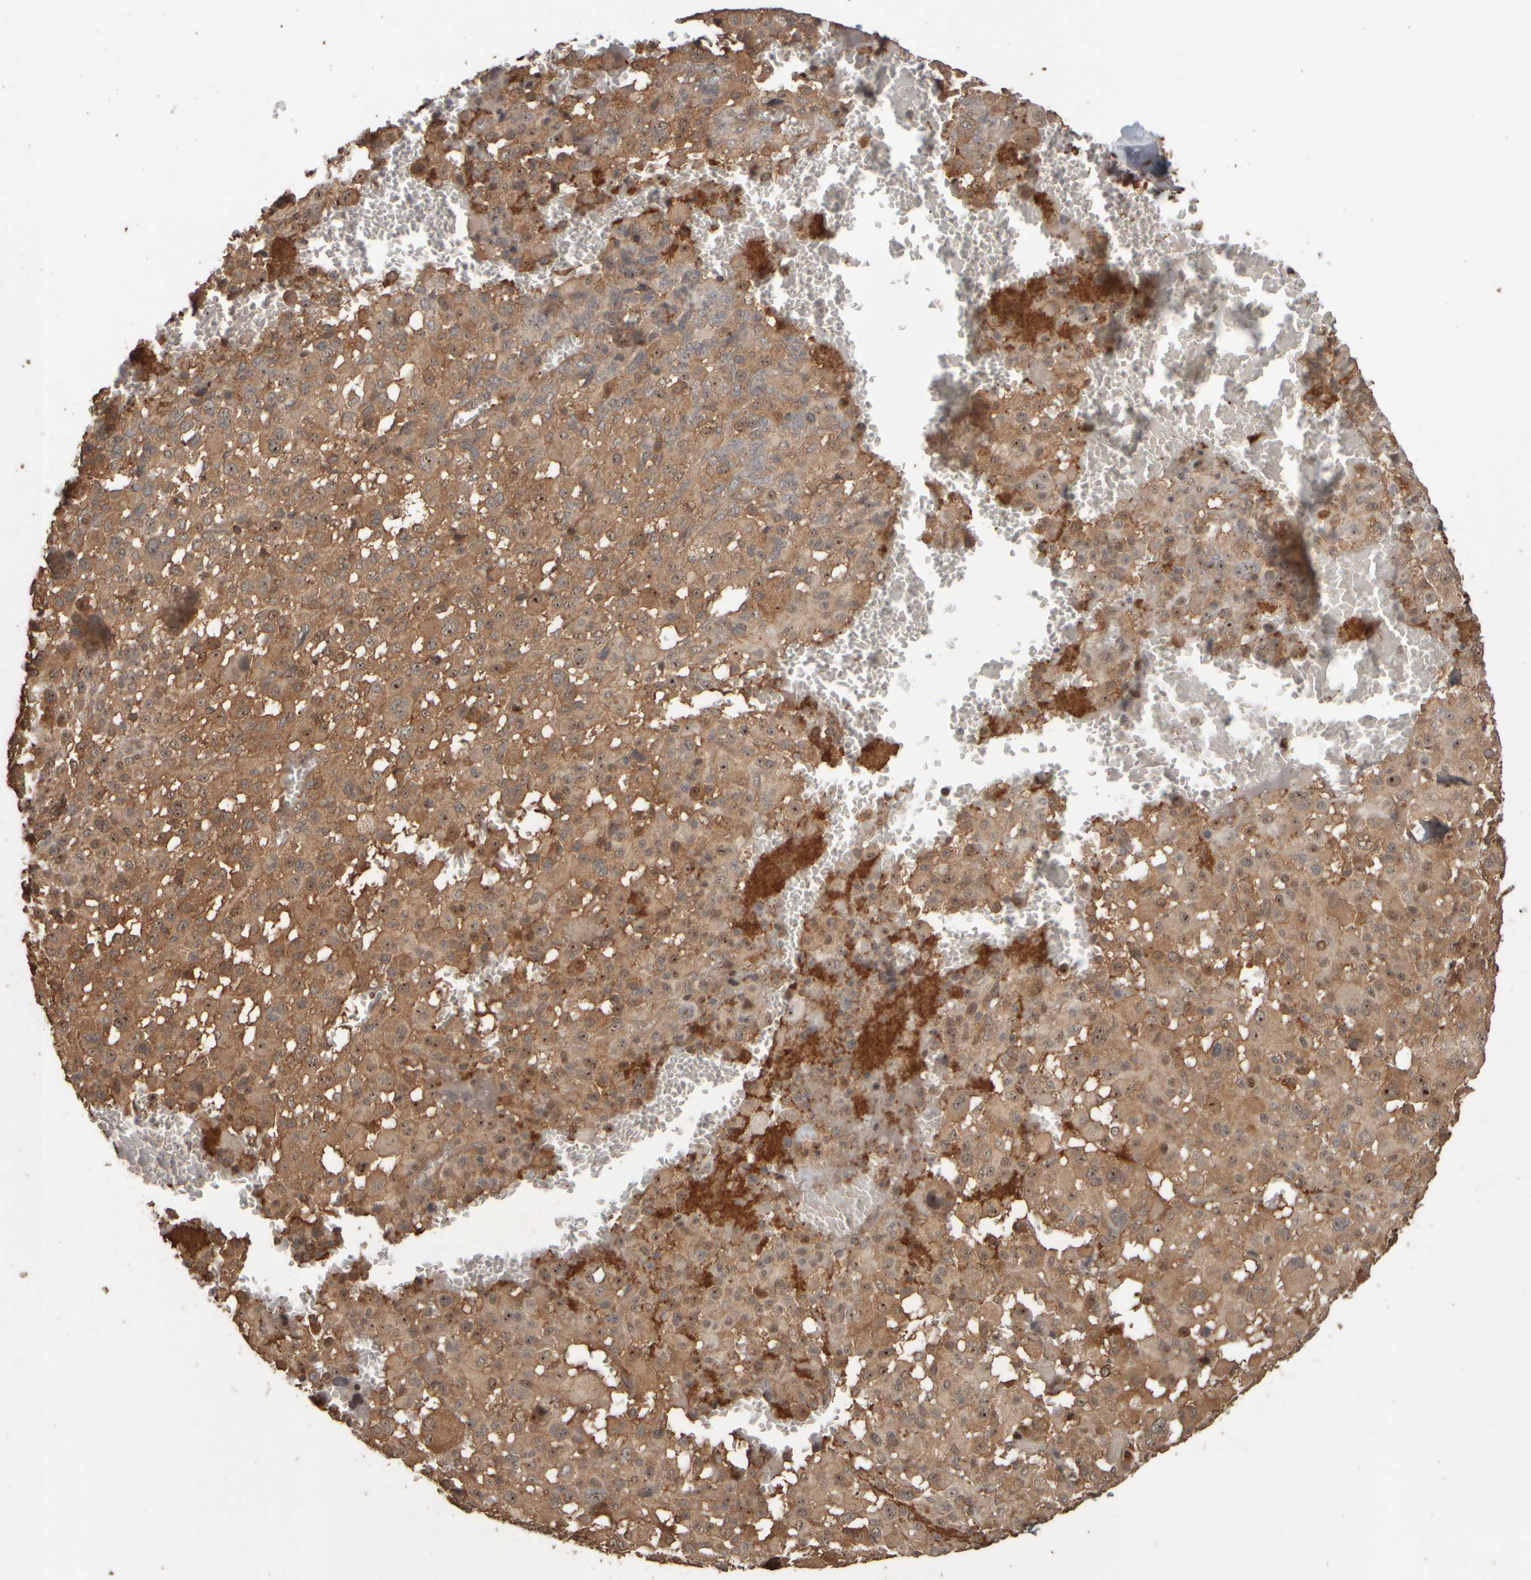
{"staining": {"intensity": "moderate", "quantity": ">75%", "location": "cytoplasmic/membranous,nuclear"}, "tissue": "melanoma", "cell_type": "Tumor cells", "image_type": "cancer", "snomed": [{"axis": "morphology", "description": "Malignant melanoma, Metastatic site"}, {"axis": "topography", "description": "Skin"}], "caption": "Immunohistochemical staining of human melanoma reveals medium levels of moderate cytoplasmic/membranous and nuclear protein positivity in about >75% of tumor cells.", "gene": "SPHK1", "patient": {"sex": "female", "age": 74}}